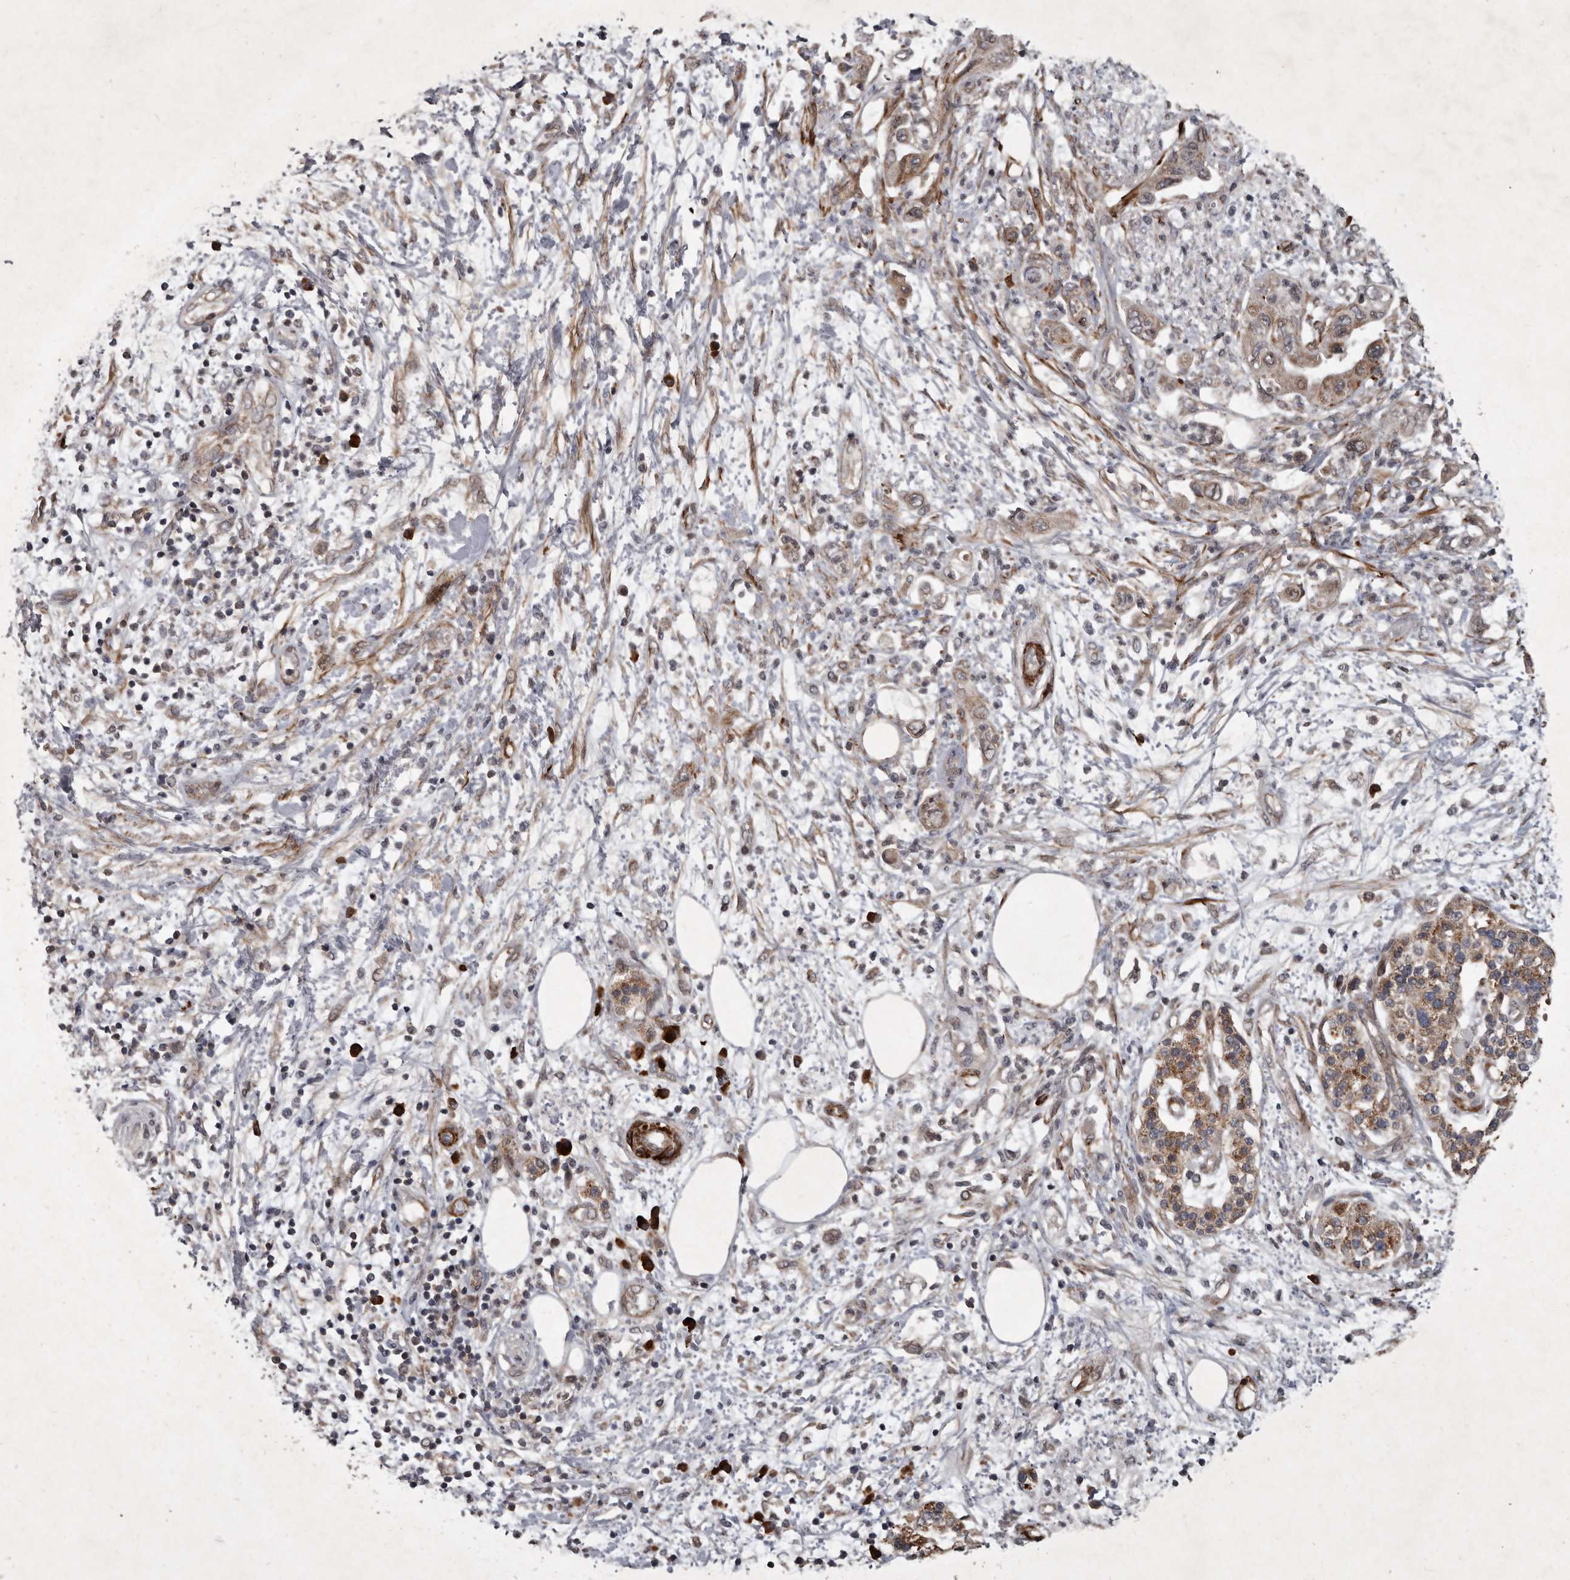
{"staining": {"intensity": "moderate", "quantity": ">75%", "location": "cytoplasmic/membranous"}, "tissue": "pancreatic cancer", "cell_type": "Tumor cells", "image_type": "cancer", "snomed": [{"axis": "morphology", "description": "Adenocarcinoma, NOS"}, {"axis": "topography", "description": "Pancreas"}], "caption": "This image shows IHC staining of human pancreatic adenocarcinoma, with medium moderate cytoplasmic/membranous expression in approximately >75% of tumor cells.", "gene": "MRPS15", "patient": {"sex": "female", "age": 73}}